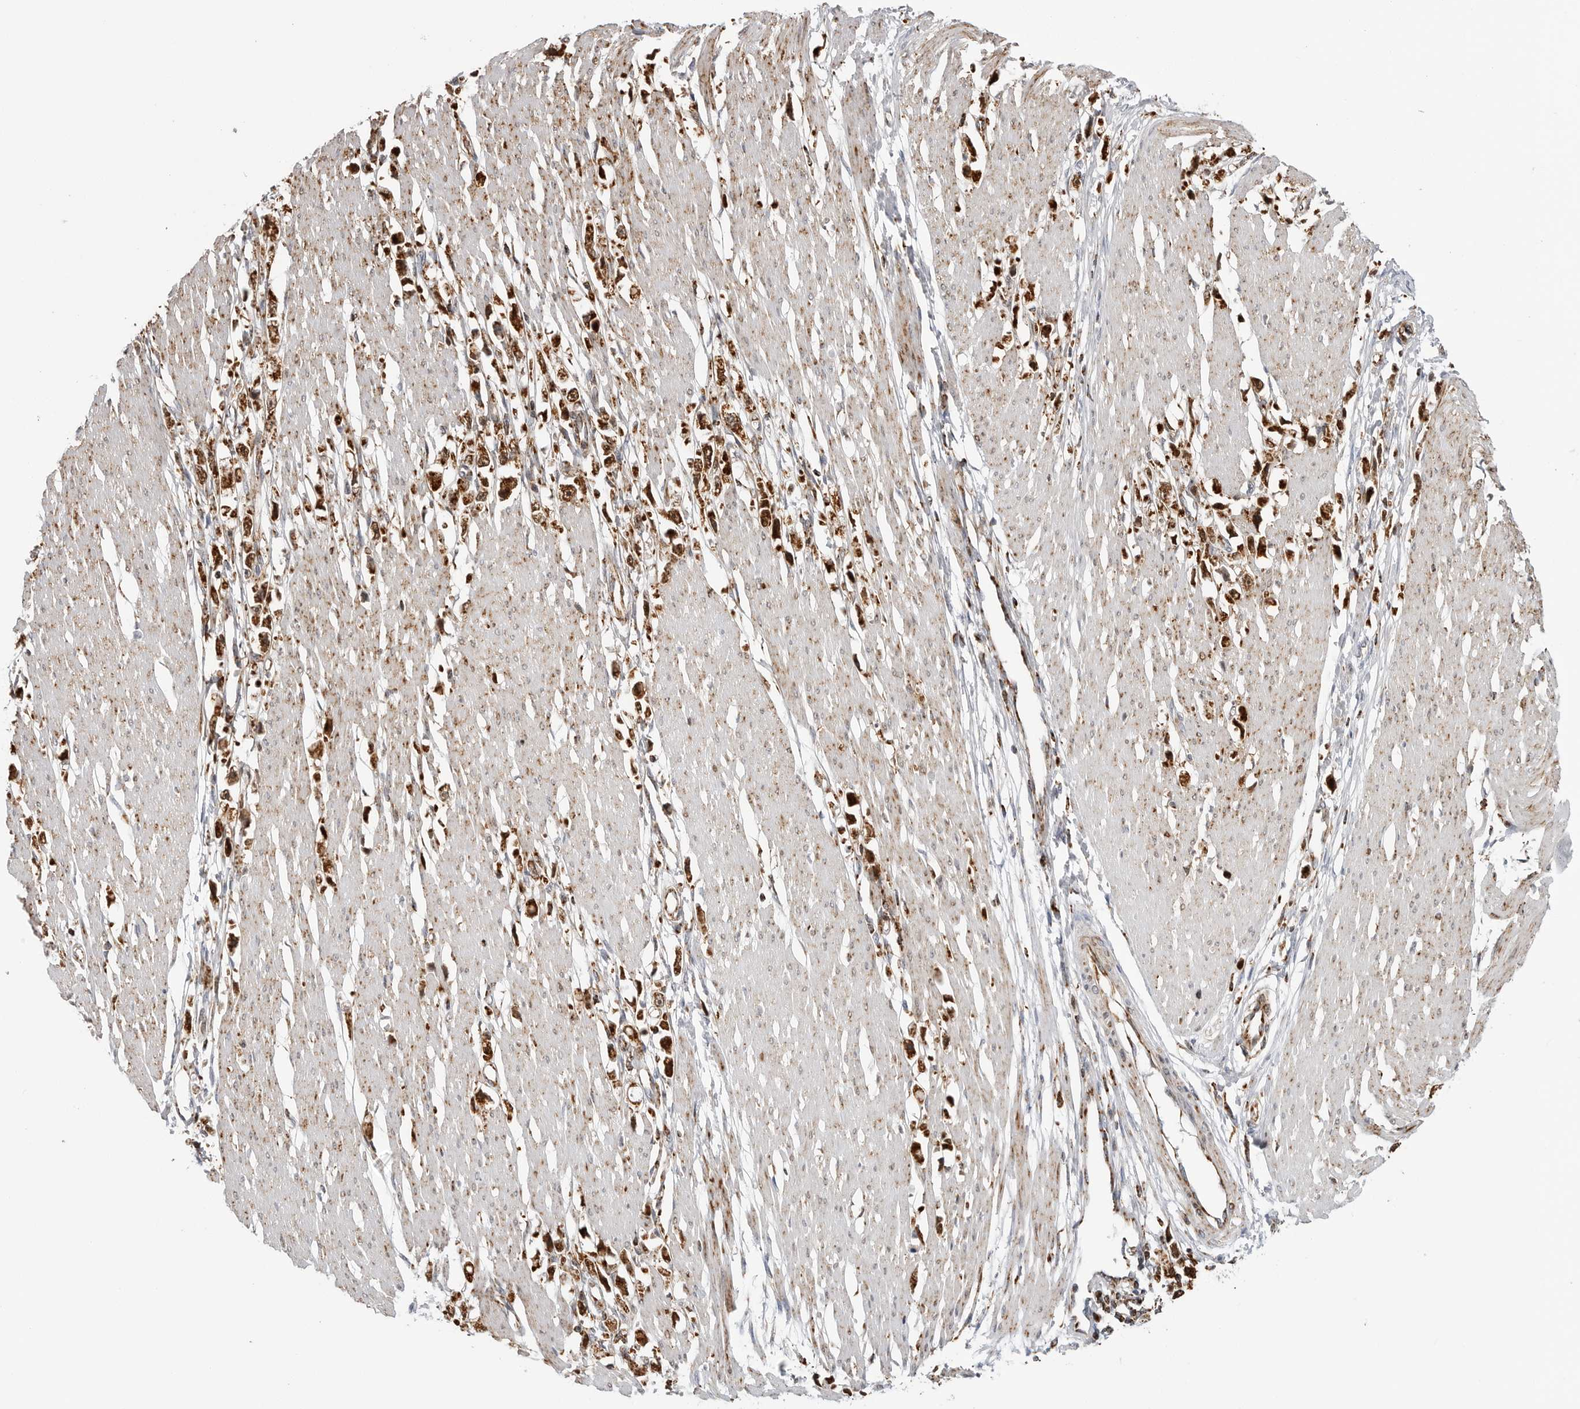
{"staining": {"intensity": "strong", "quantity": ">75%", "location": "cytoplasmic/membranous,nuclear"}, "tissue": "stomach cancer", "cell_type": "Tumor cells", "image_type": "cancer", "snomed": [{"axis": "morphology", "description": "Adenocarcinoma, NOS"}, {"axis": "topography", "description": "Stomach"}], "caption": "The immunohistochemical stain labels strong cytoplasmic/membranous and nuclear positivity in tumor cells of adenocarcinoma (stomach) tissue.", "gene": "COX5A", "patient": {"sex": "female", "age": 59}}